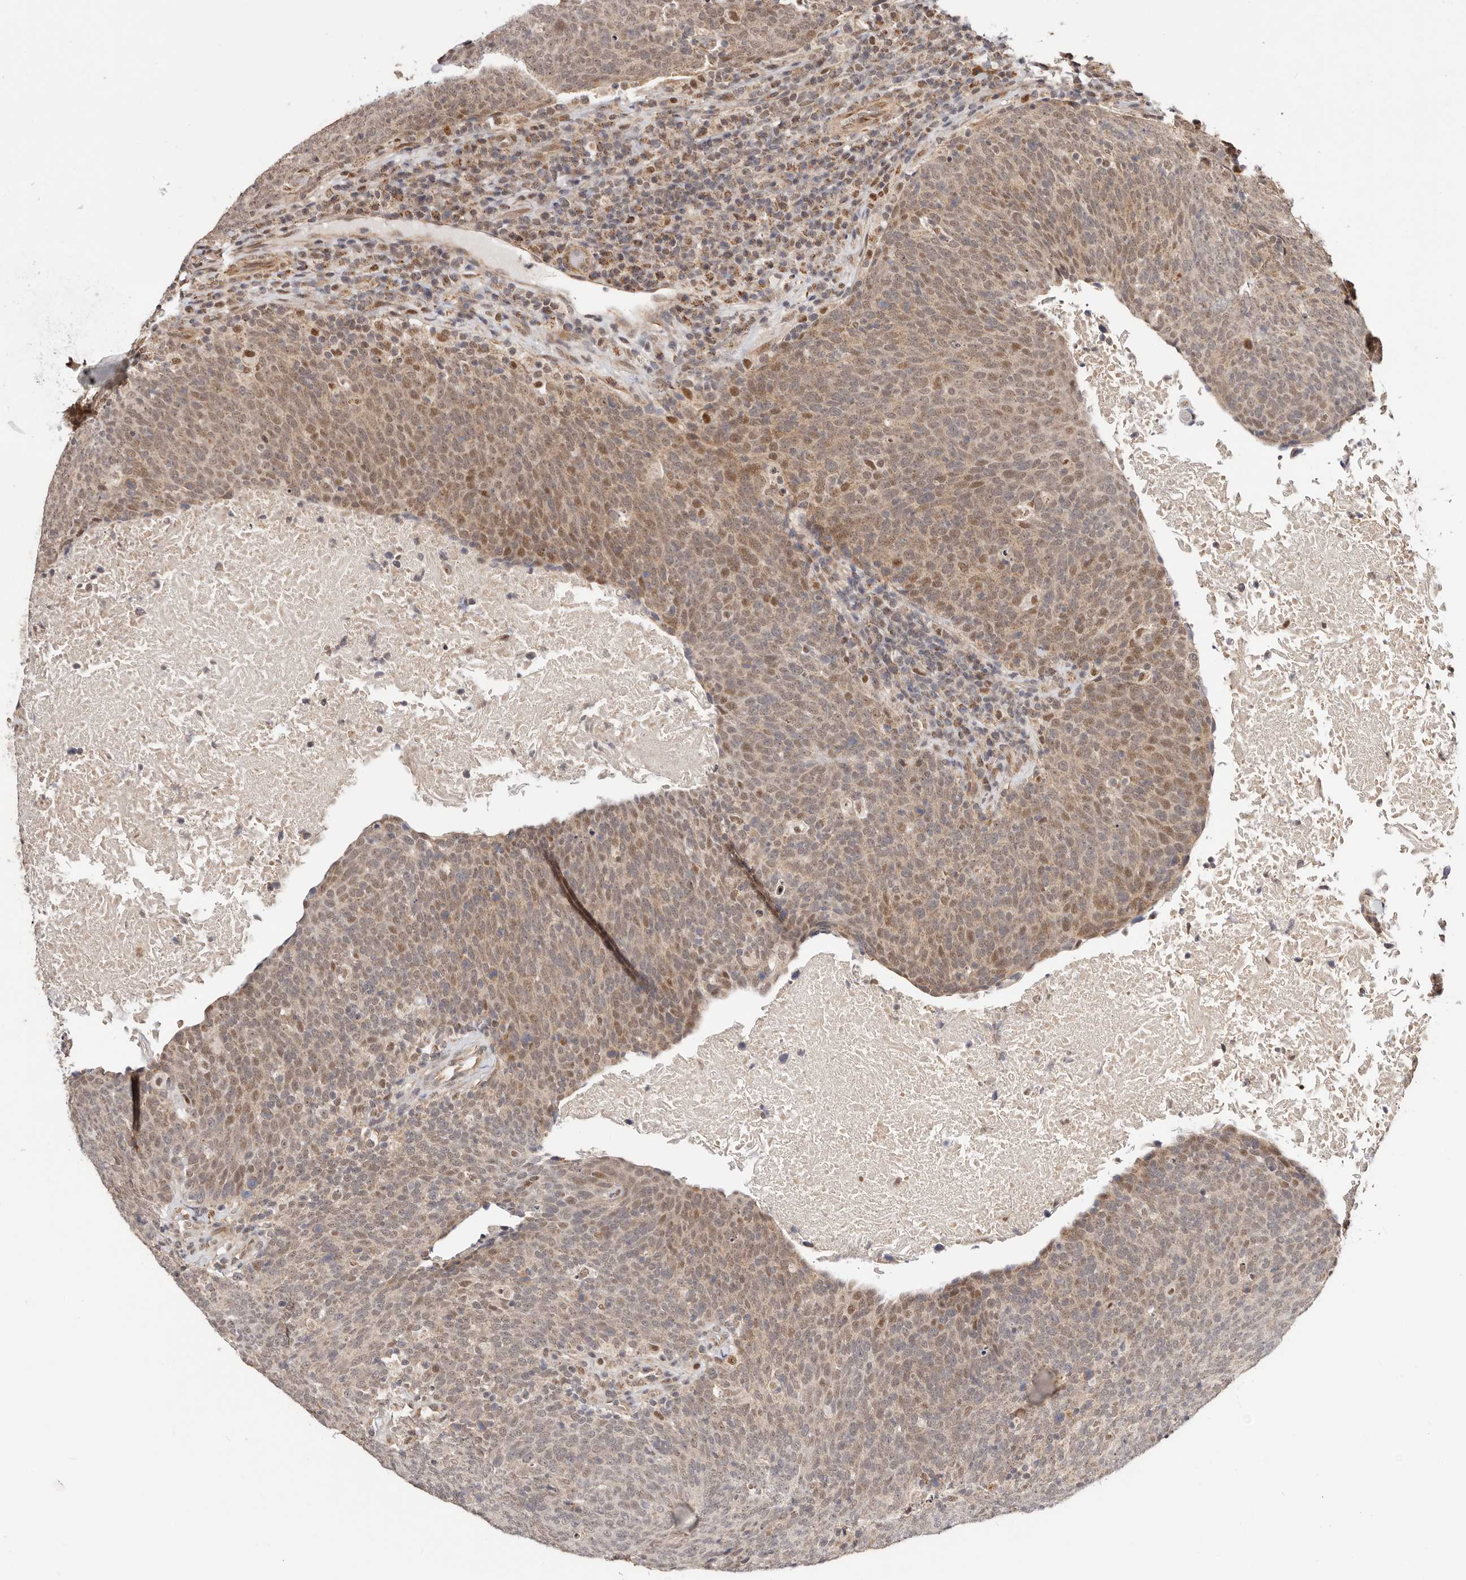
{"staining": {"intensity": "moderate", "quantity": ">75%", "location": "nuclear"}, "tissue": "head and neck cancer", "cell_type": "Tumor cells", "image_type": "cancer", "snomed": [{"axis": "morphology", "description": "Squamous cell carcinoma, NOS"}, {"axis": "morphology", "description": "Squamous cell carcinoma, metastatic, NOS"}, {"axis": "topography", "description": "Lymph node"}, {"axis": "topography", "description": "Head-Neck"}], "caption": "A brown stain labels moderate nuclear staining of a protein in head and neck cancer (squamous cell carcinoma) tumor cells.", "gene": "CTNNBL1", "patient": {"sex": "male", "age": 62}}